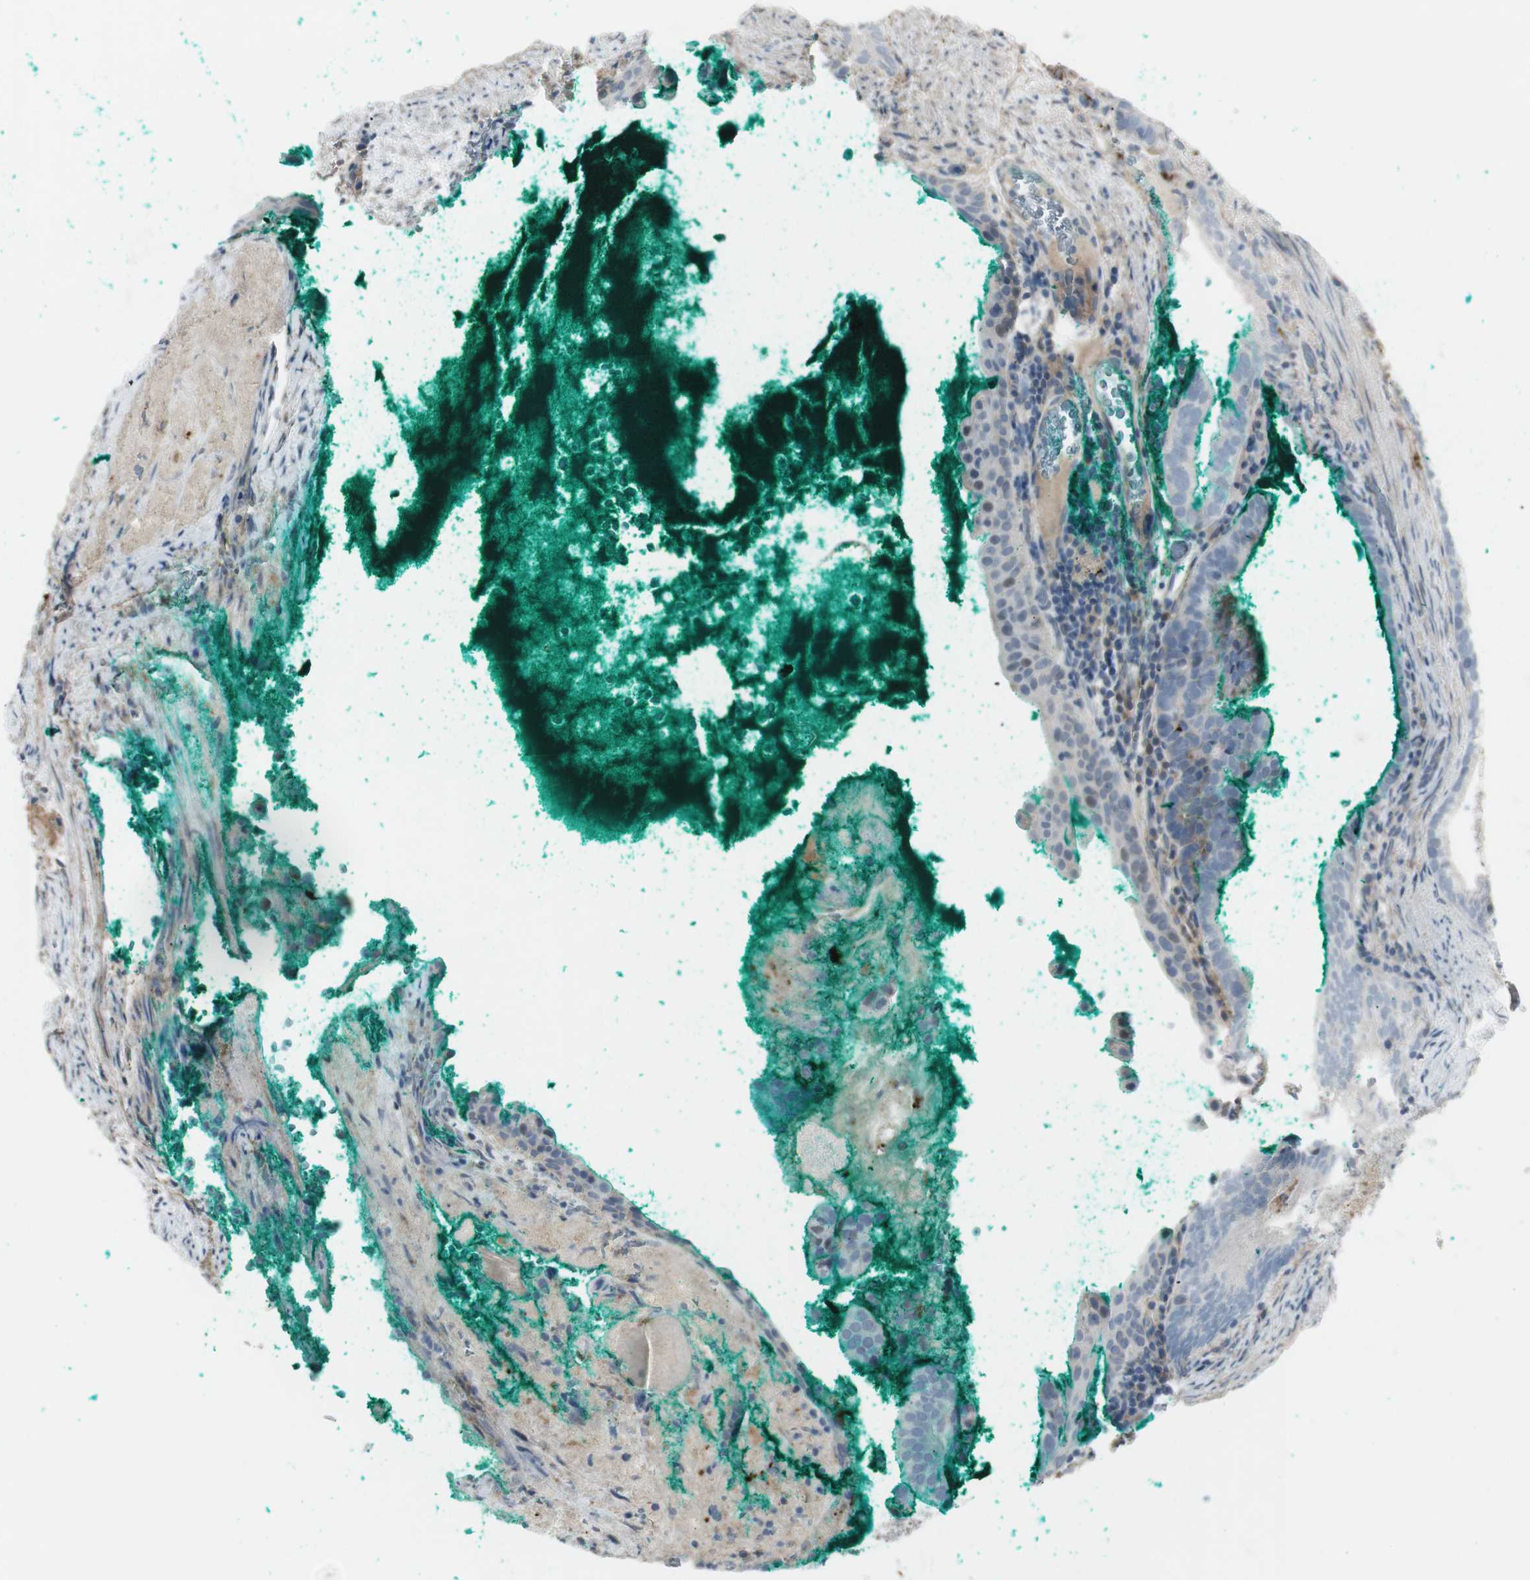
{"staining": {"intensity": "negative", "quantity": "none", "location": "none"}, "tissue": "prostate cancer", "cell_type": "Tumor cells", "image_type": "cancer", "snomed": [{"axis": "morphology", "description": "Adenocarcinoma, High grade"}, {"axis": "topography", "description": "Prostate"}], "caption": "Tumor cells are negative for brown protein staining in prostate cancer.", "gene": "CACNA2D1", "patient": {"sex": "male", "age": 66}}